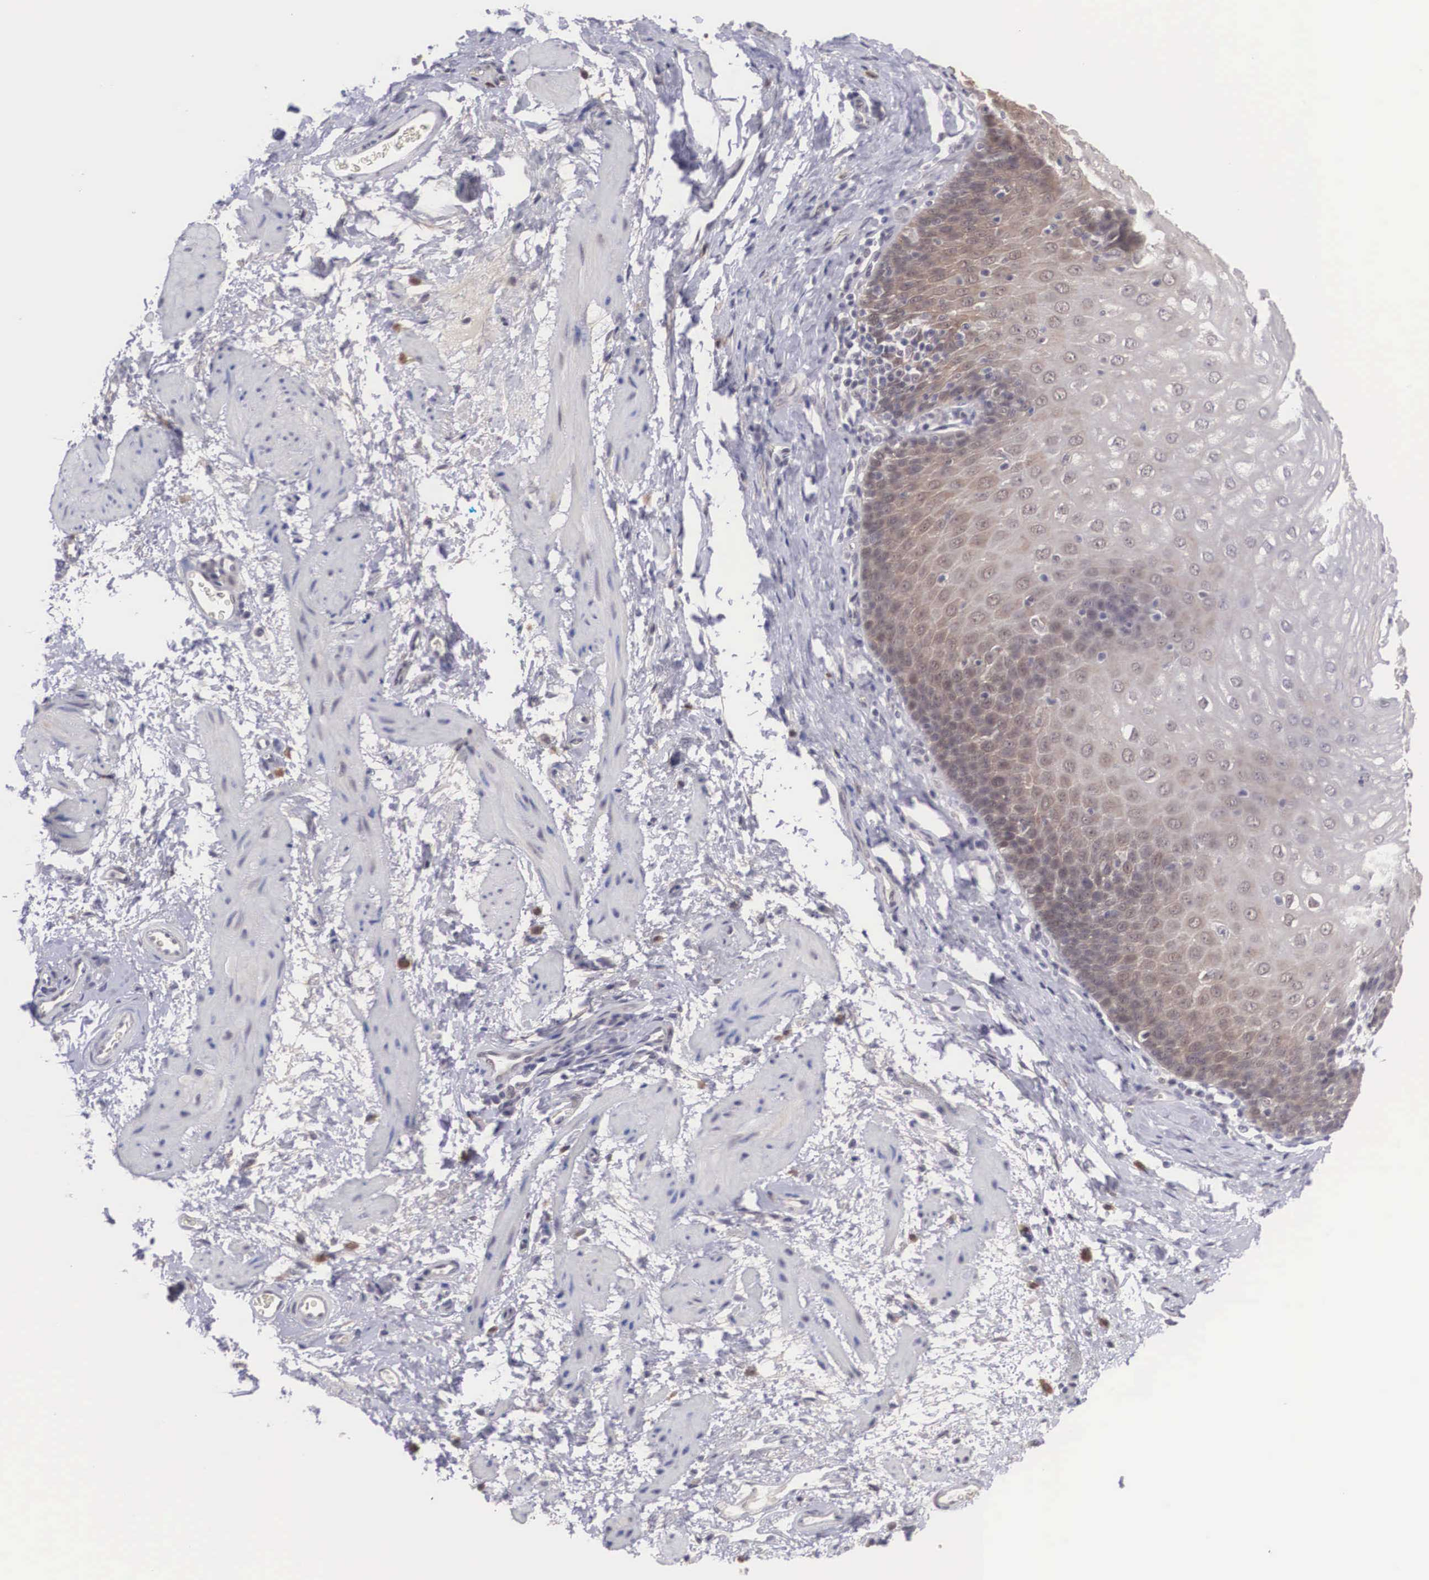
{"staining": {"intensity": "moderate", "quantity": "25%-75%", "location": "cytoplasmic/membranous"}, "tissue": "esophagus", "cell_type": "Squamous epithelial cells", "image_type": "normal", "snomed": [{"axis": "morphology", "description": "Normal tissue, NOS"}, {"axis": "topography", "description": "Esophagus"}], "caption": "This histopathology image demonstrates immunohistochemistry (IHC) staining of unremarkable esophagus, with medium moderate cytoplasmic/membranous staining in approximately 25%-75% of squamous epithelial cells.", "gene": "NINL", "patient": {"sex": "female", "age": 61}}